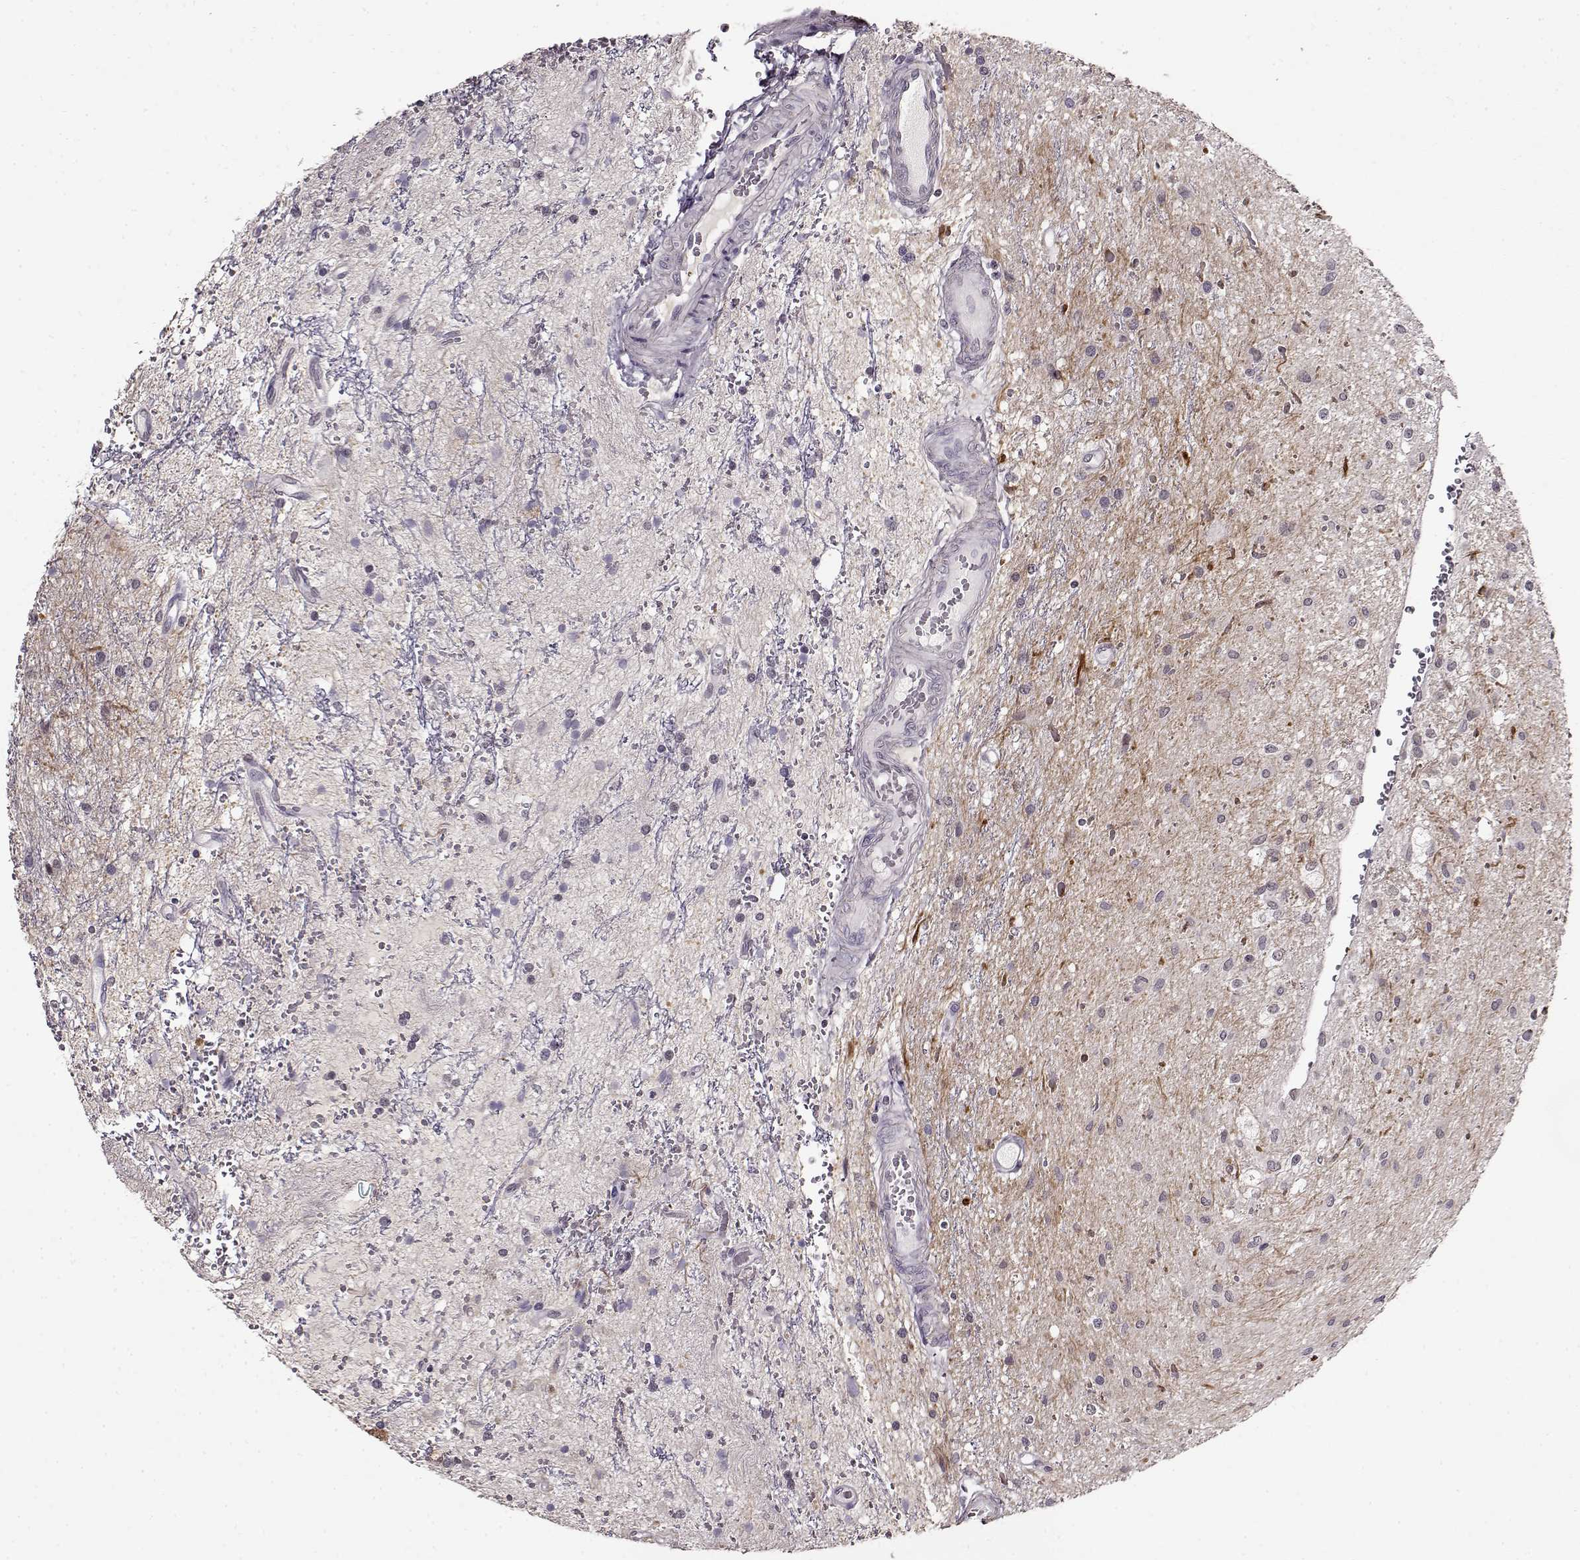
{"staining": {"intensity": "negative", "quantity": "none", "location": "none"}, "tissue": "glioma", "cell_type": "Tumor cells", "image_type": "cancer", "snomed": [{"axis": "morphology", "description": "Glioma, malignant, Low grade"}, {"axis": "topography", "description": "Cerebellum"}], "caption": "DAB immunohistochemical staining of glioma exhibits no significant staining in tumor cells.", "gene": "RP1L1", "patient": {"sex": "female", "age": 14}}